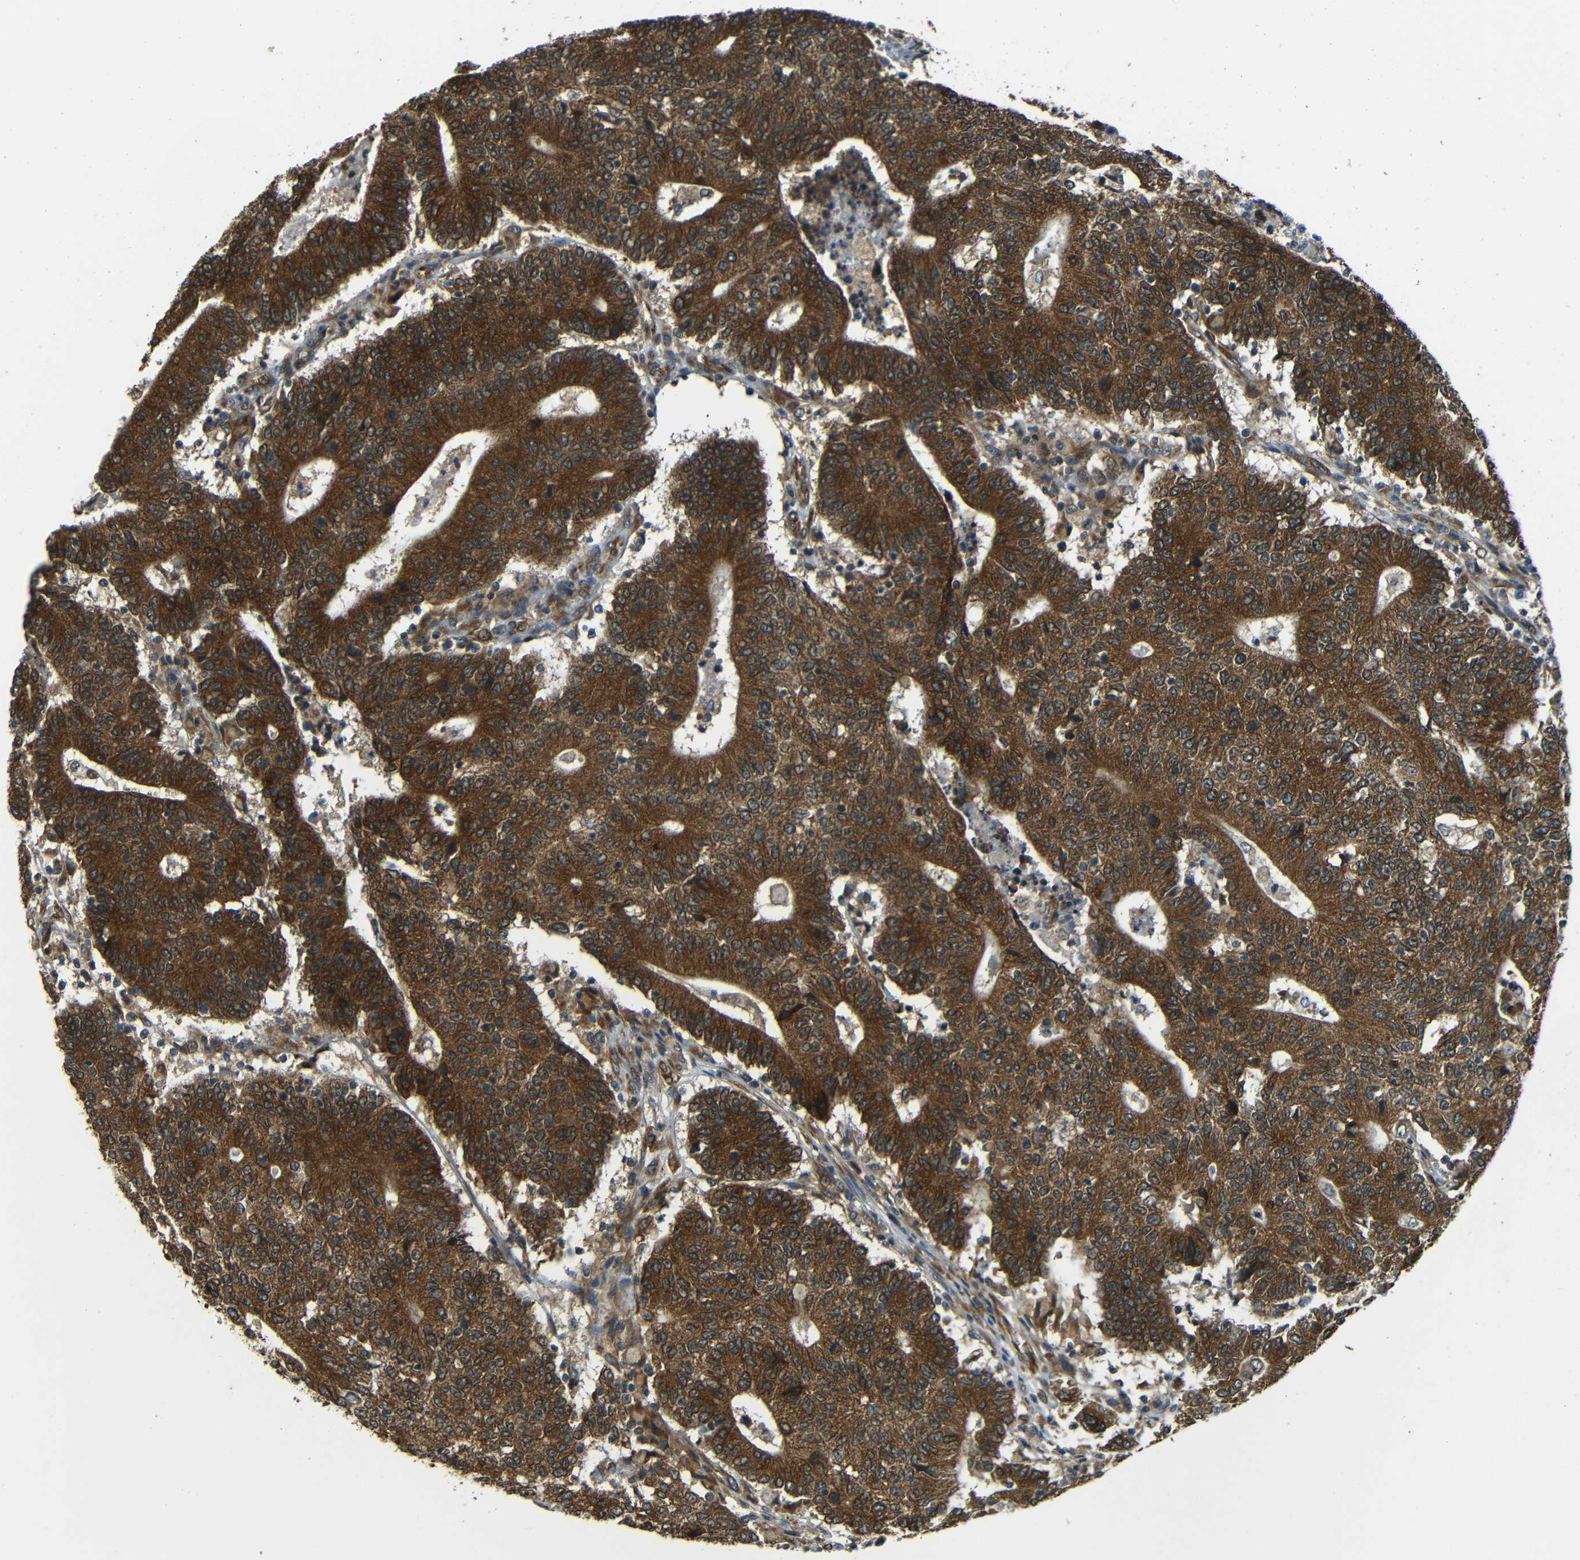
{"staining": {"intensity": "strong", "quantity": ">75%", "location": "cytoplasmic/membranous"}, "tissue": "colorectal cancer", "cell_type": "Tumor cells", "image_type": "cancer", "snomed": [{"axis": "morphology", "description": "Normal tissue, NOS"}, {"axis": "morphology", "description": "Adenocarcinoma, NOS"}, {"axis": "topography", "description": "Colon"}], "caption": "Immunohistochemistry (IHC) photomicrograph of neoplastic tissue: human colorectal cancer (adenocarcinoma) stained using IHC reveals high levels of strong protein expression localized specifically in the cytoplasmic/membranous of tumor cells, appearing as a cytoplasmic/membranous brown color.", "gene": "VAPB", "patient": {"sex": "female", "age": 75}}